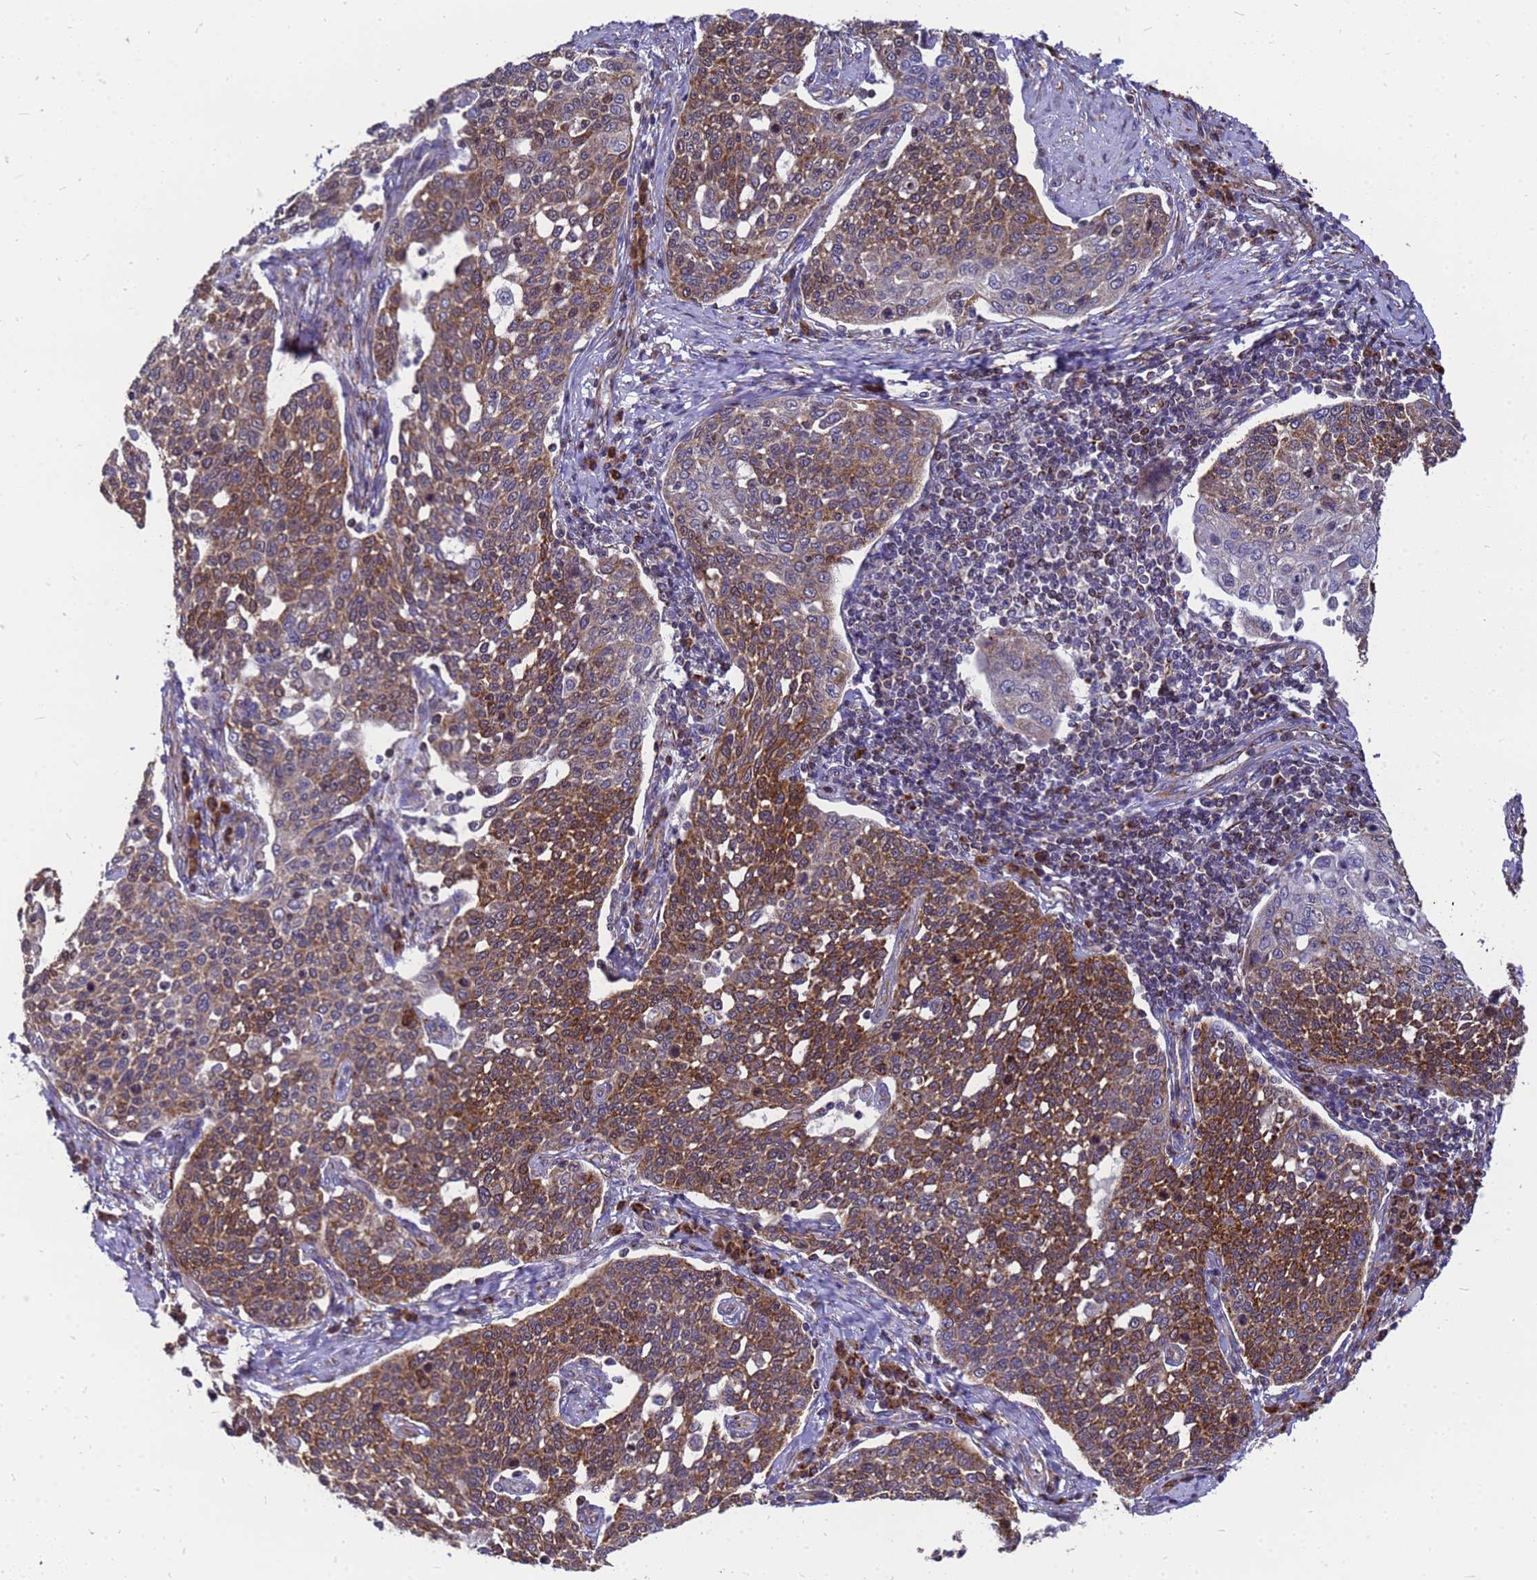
{"staining": {"intensity": "strong", "quantity": ">75%", "location": "cytoplasmic/membranous"}, "tissue": "cervical cancer", "cell_type": "Tumor cells", "image_type": "cancer", "snomed": [{"axis": "morphology", "description": "Squamous cell carcinoma, NOS"}, {"axis": "topography", "description": "Cervix"}], "caption": "Cervical cancer (squamous cell carcinoma) was stained to show a protein in brown. There is high levels of strong cytoplasmic/membranous expression in about >75% of tumor cells.", "gene": "CMC4", "patient": {"sex": "female", "age": 34}}